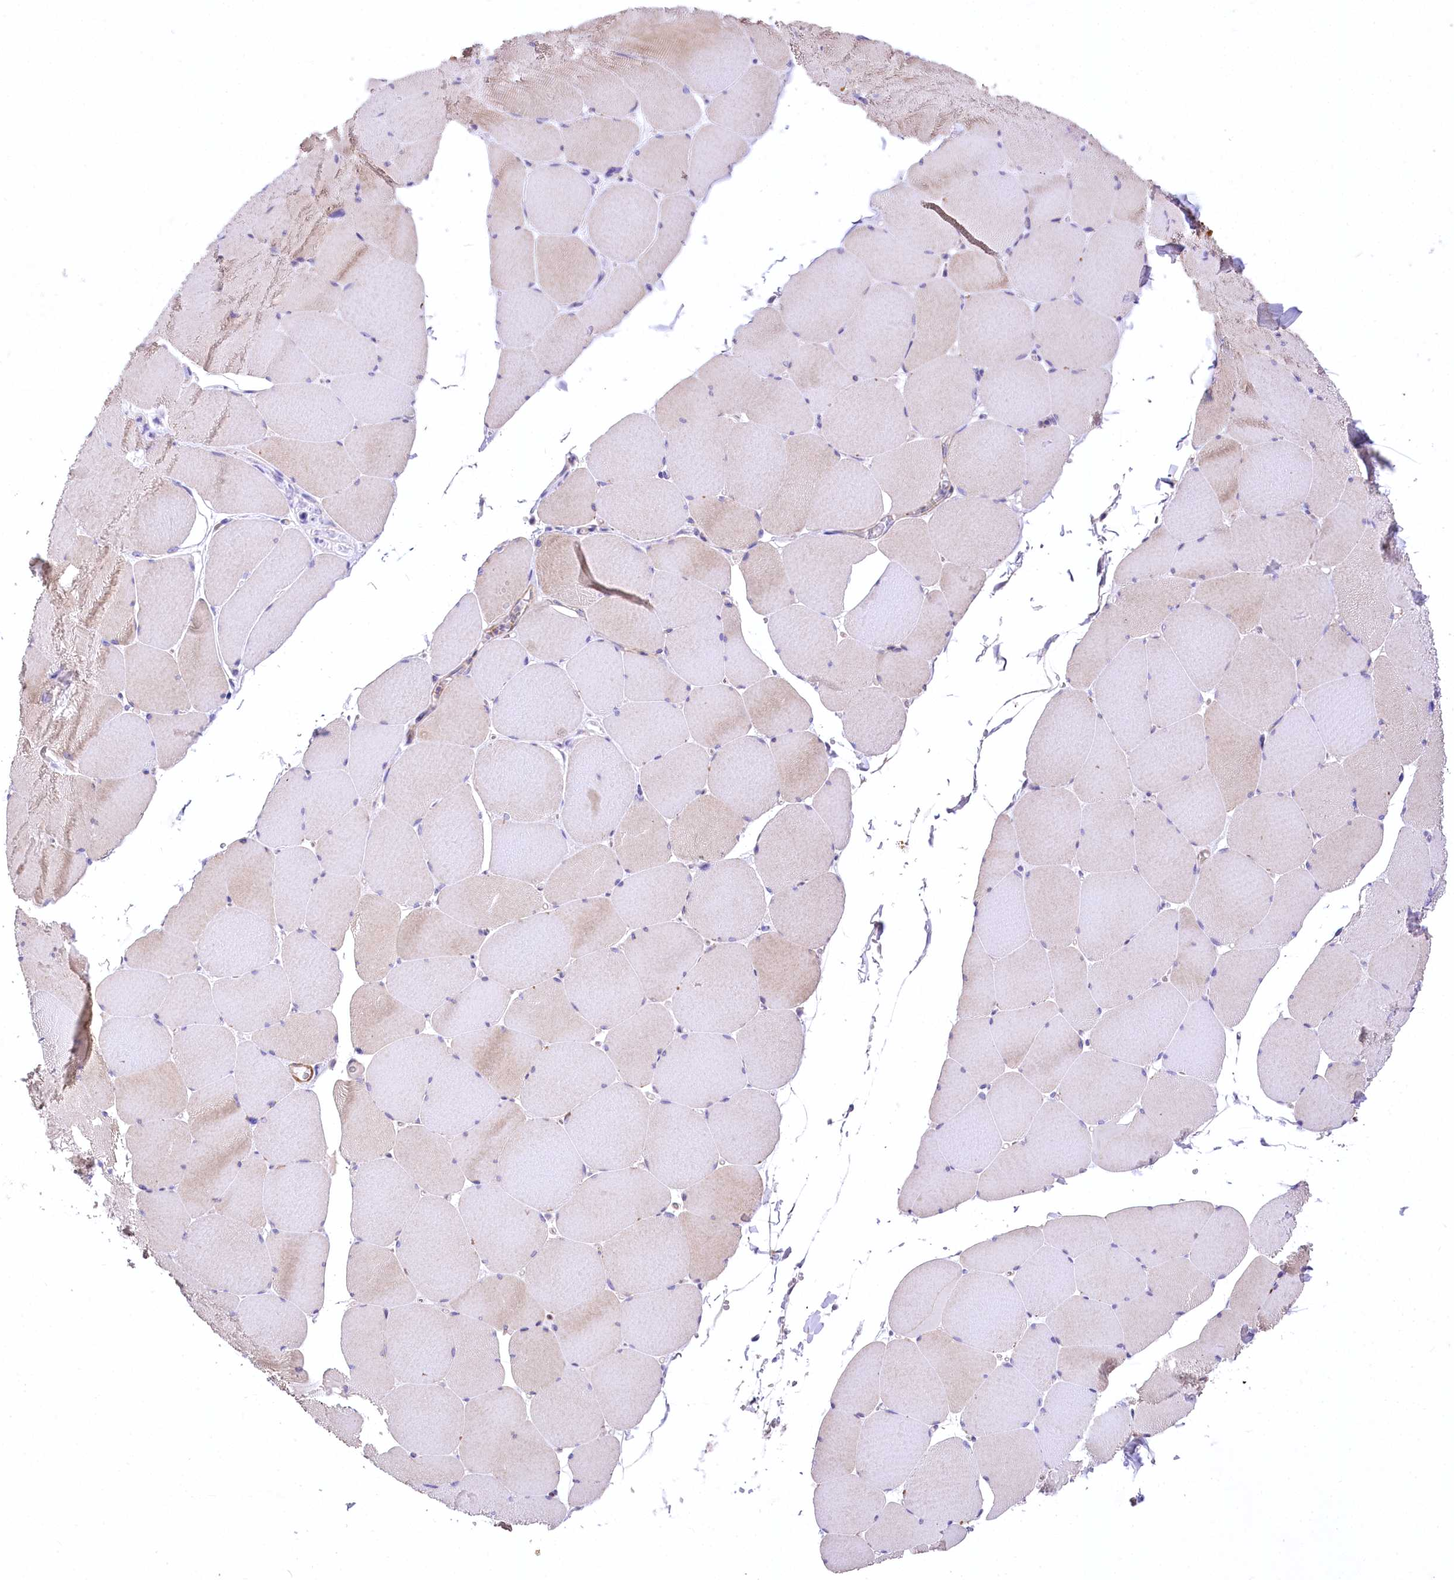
{"staining": {"intensity": "moderate", "quantity": "<25%", "location": "cytoplasmic/membranous"}, "tissue": "skeletal muscle", "cell_type": "Myocytes", "image_type": "normal", "snomed": [{"axis": "morphology", "description": "Normal tissue, NOS"}, {"axis": "topography", "description": "Skeletal muscle"}, {"axis": "topography", "description": "Head-Neck"}], "caption": "The photomicrograph shows staining of normal skeletal muscle, revealing moderate cytoplasmic/membranous protein positivity (brown color) within myocytes. (Brightfield microscopy of DAB IHC at high magnification).", "gene": "RDH16", "patient": {"sex": "male", "age": 66}}